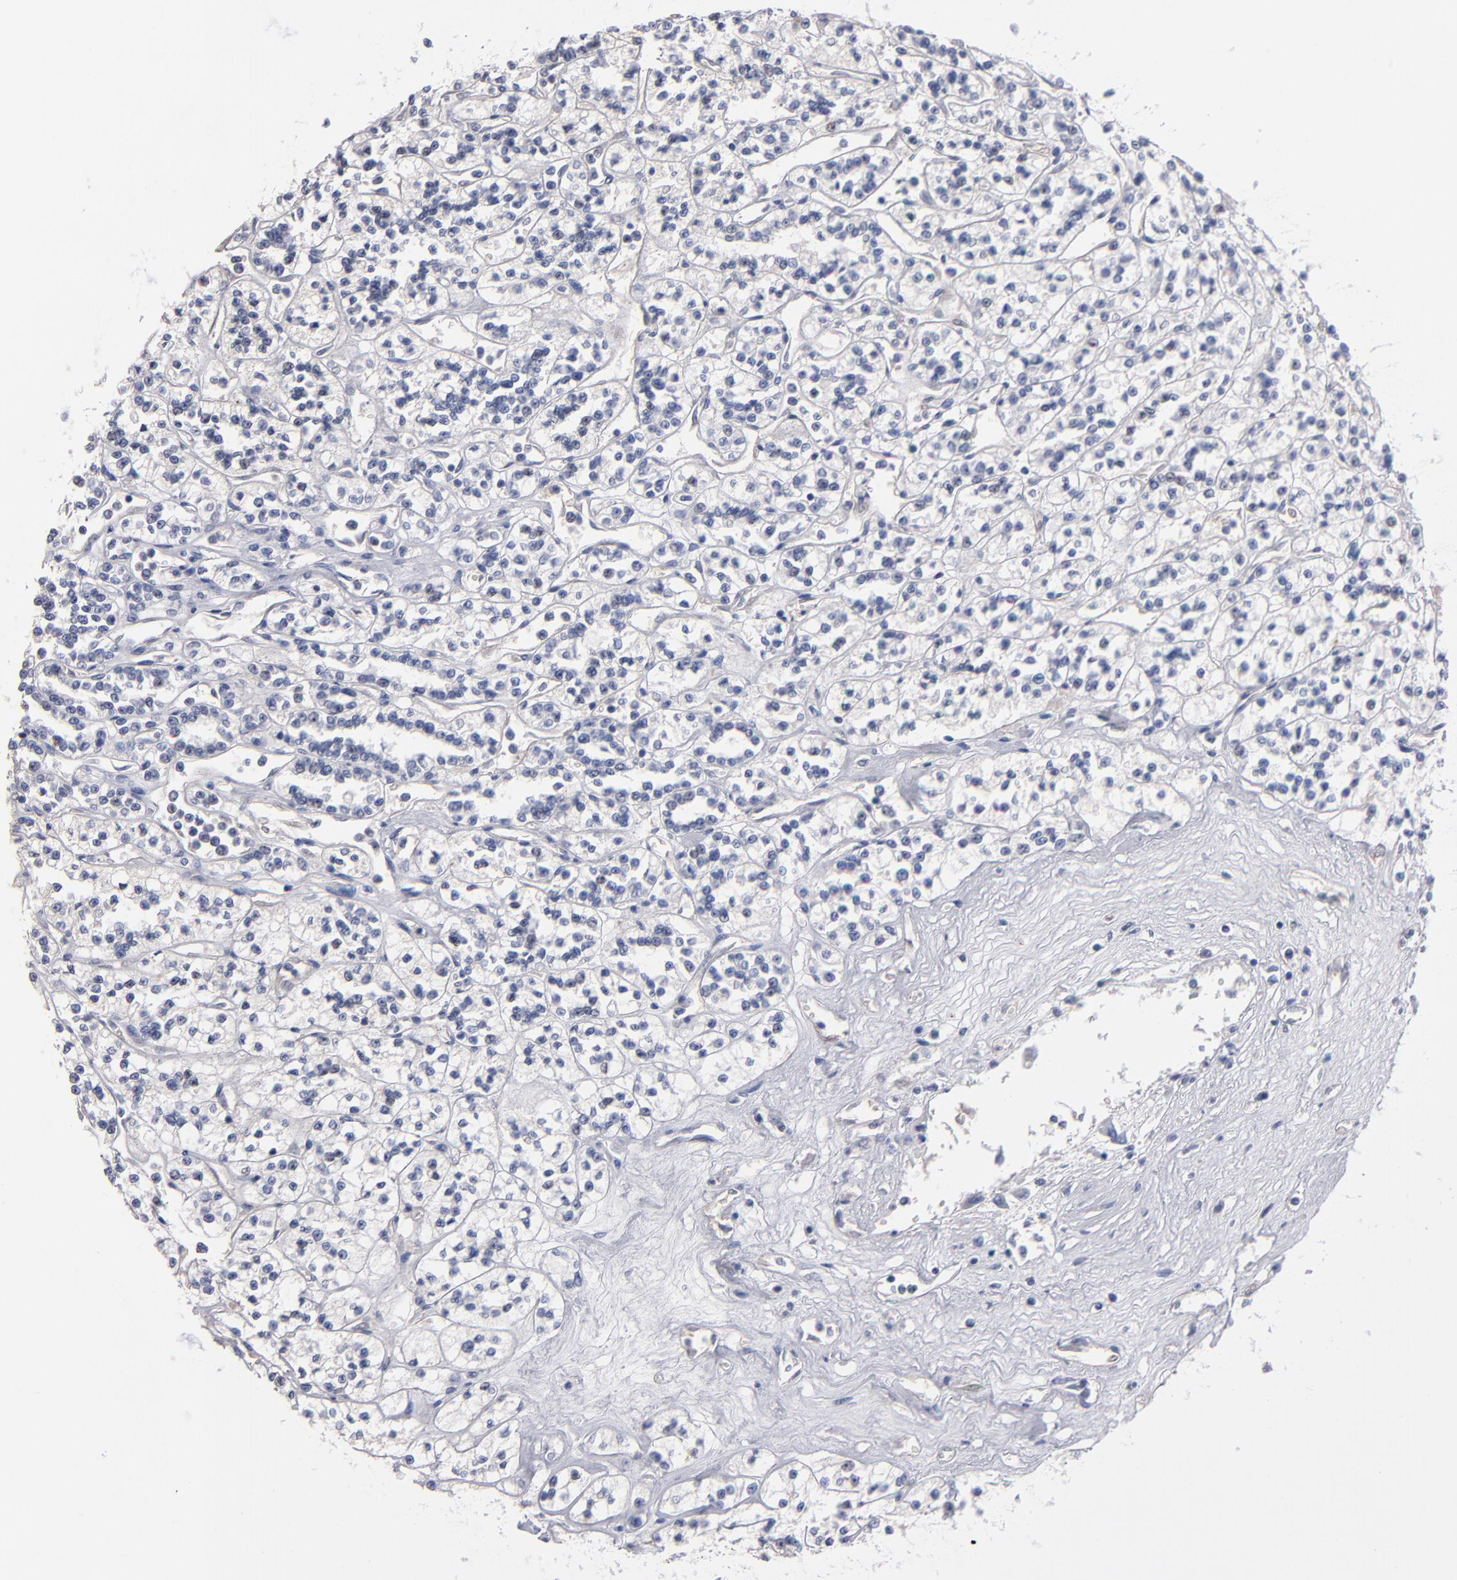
{"staining": {"intensity": "negative", "quantity": "none", "location": "none"}, "tissue": "renal cancer", "cell_type": "Tumor cells", "image_type": "cancer", "snomed": [{"axis": "morphology", "description": "Adenocarcinoma, NOS"}, {"axis": "topography", "description": "Kidney"}], "caption": "Tumor cells show no significant positivity in renal adenocarcinoma.", "gene": "MN1", "patient": {"sex": "female", "age": 76}}